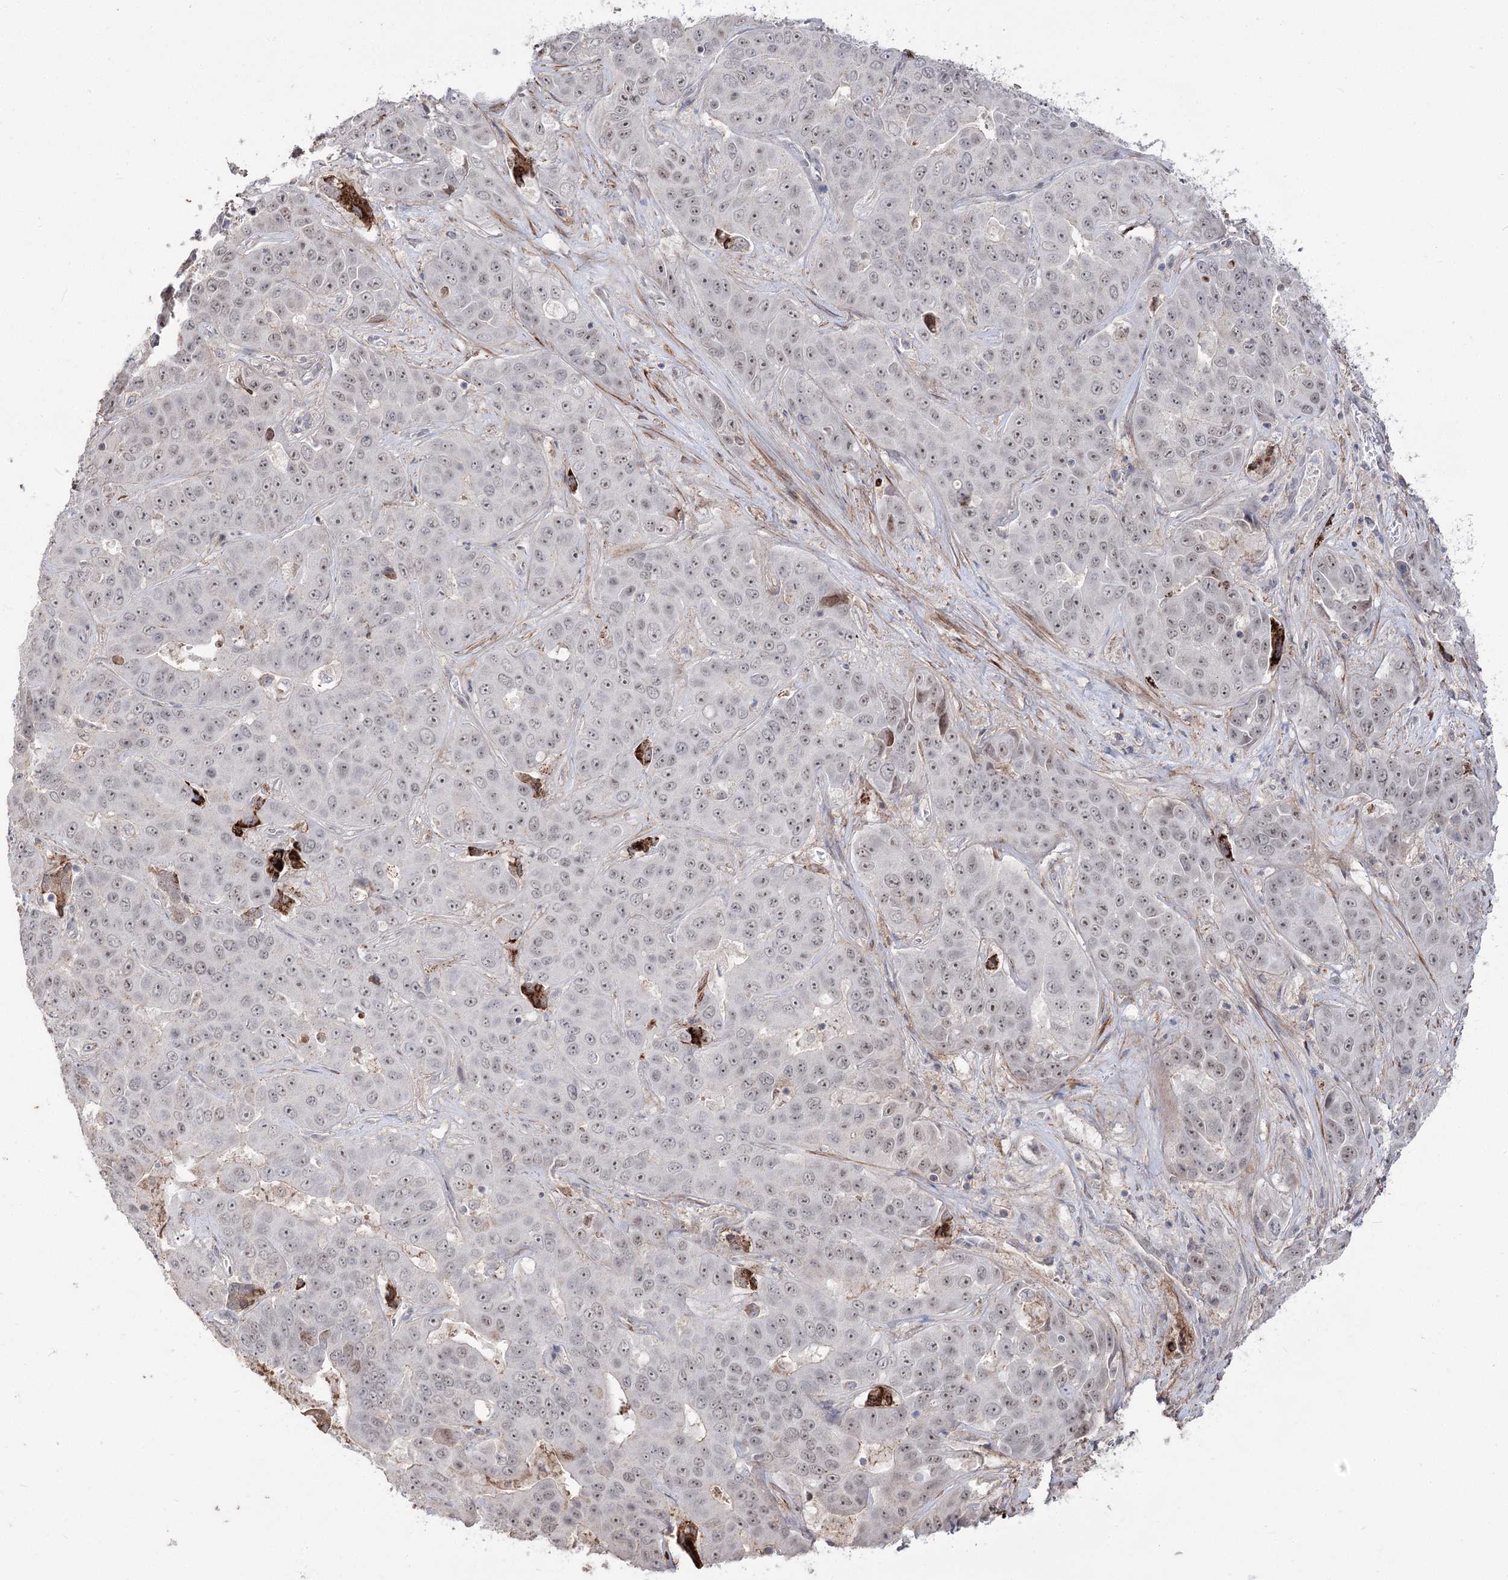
{"staining": {"intensity": "weak", "quantity": "<25%", "location": "nuclear"}, "tissue": "liver cancer", "cell_type": "Tumor cells", "image_type": "cancer", "snomed": [{"axis": "morphology", "description": "Cholangiocarcinoma"}, {"axis": "topography", "description": "Liver"}], "caption": "This histopathology image is of cholangiocarcinoma (liver) stained with immunohistochemistry (IHC) to label a protein in brown with the nuclei are counter-stained blue. There is no expression in tumor cells. The staining was performed using DAB (3,3'-diaminobenzidine) to visualize the protein expression in brown, while the nuclei were stained in blue with hematoxylin (Magnification: 20x).", "gene": "ZSCAN23", "patient": {"sex": "female", "age": 52}}